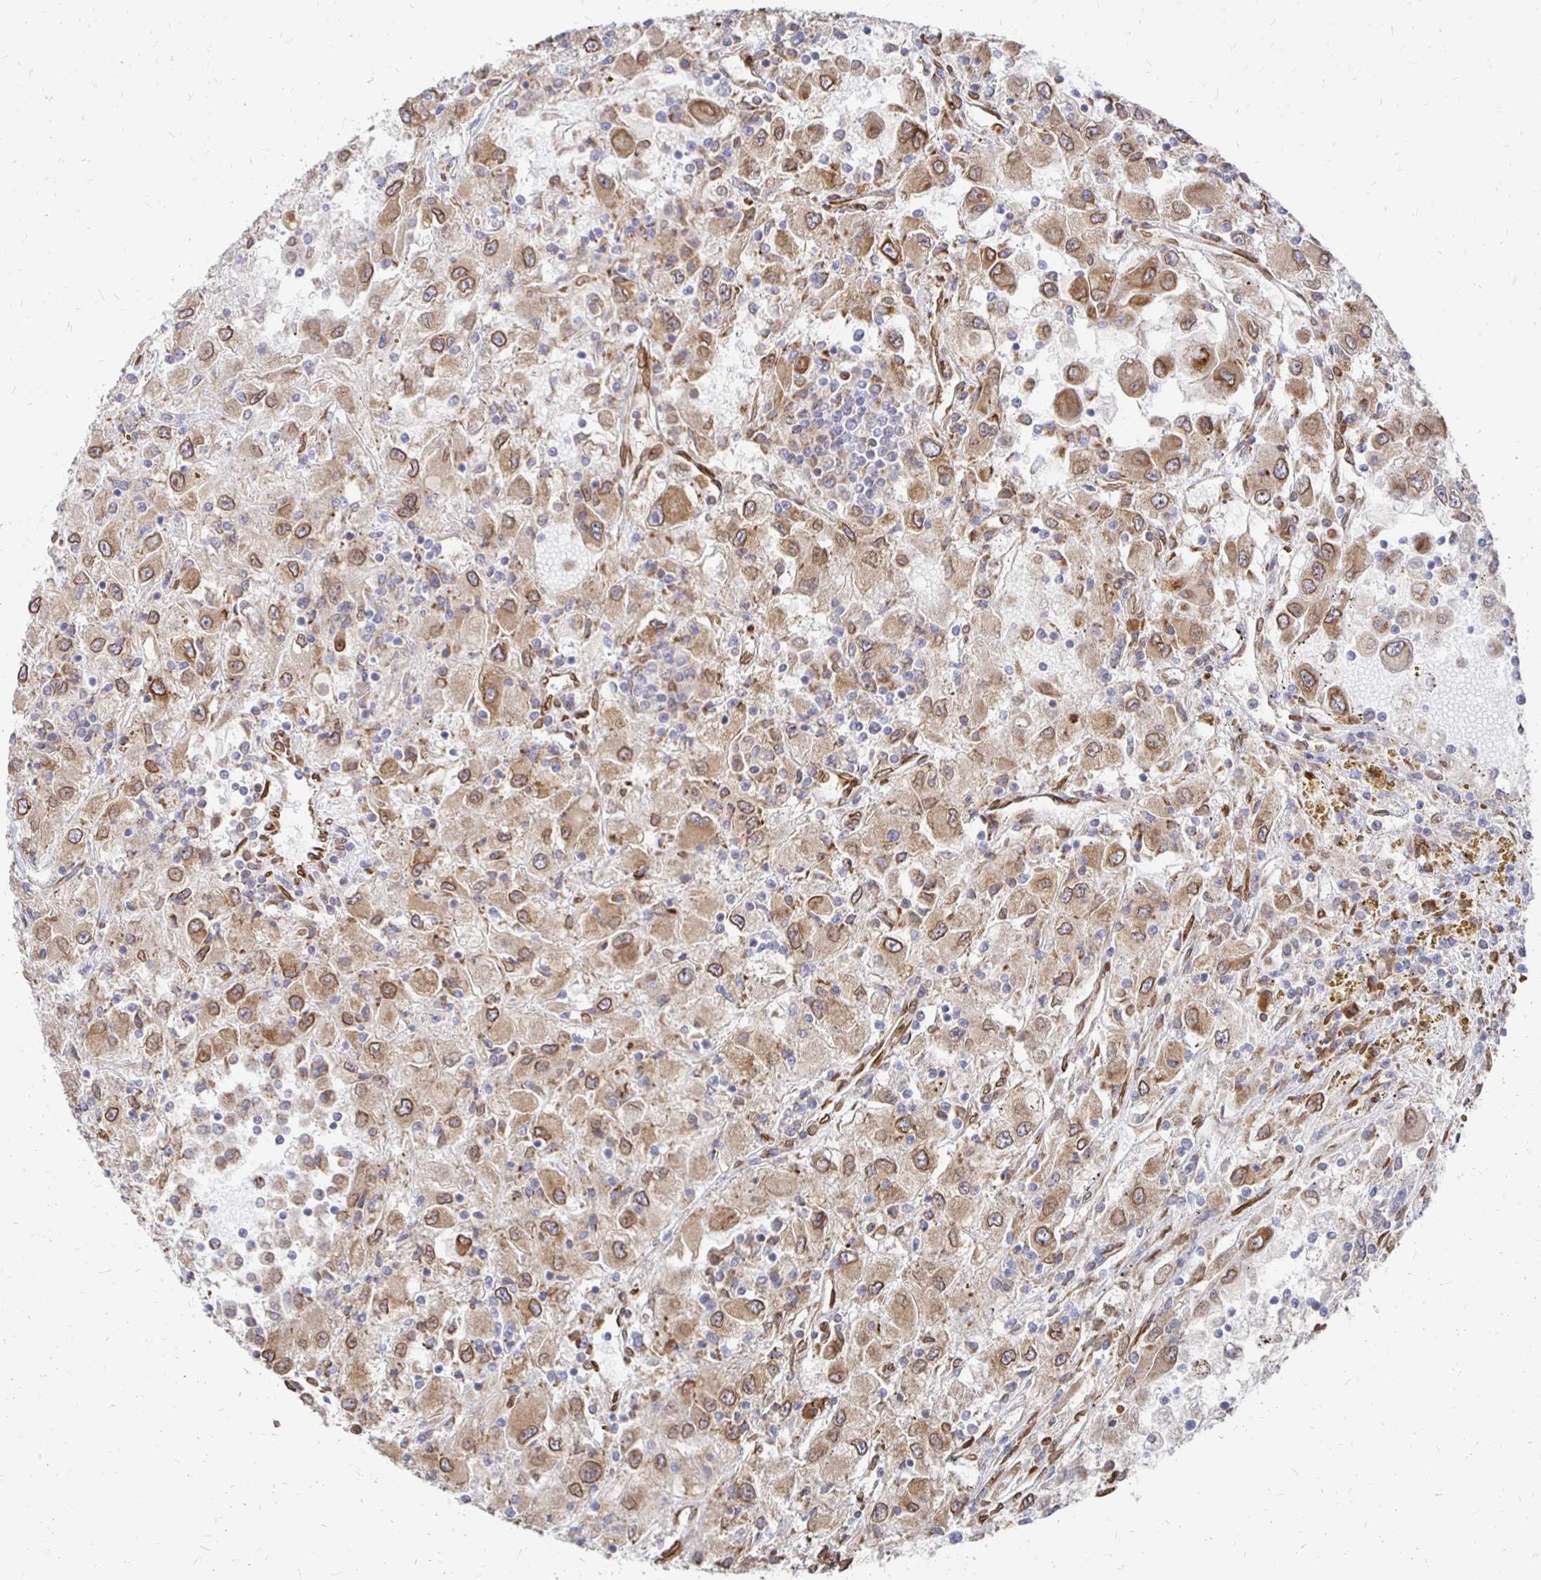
{"staining": {"intensity": "moderate", "quantity": ">75%", "location": "cytoplasmic/membranous,nuclear"}, "tissue": "renal cancer", "cell_type": "Tumor cells", "image_type": "cancer", "snomed": [{"axis": "morphology", "description": "Adenocarcinoma, NOS"}, {"axis": "topography", "description": "Kidney"}], "caption": "A brown stain labels moderate cytoplasmic/membranous and nuclear positivity of a protein in renal adenocarcinoma tumor cells.", "gene": "PELI3", "patient": {"sex": "female", "age": 67}}